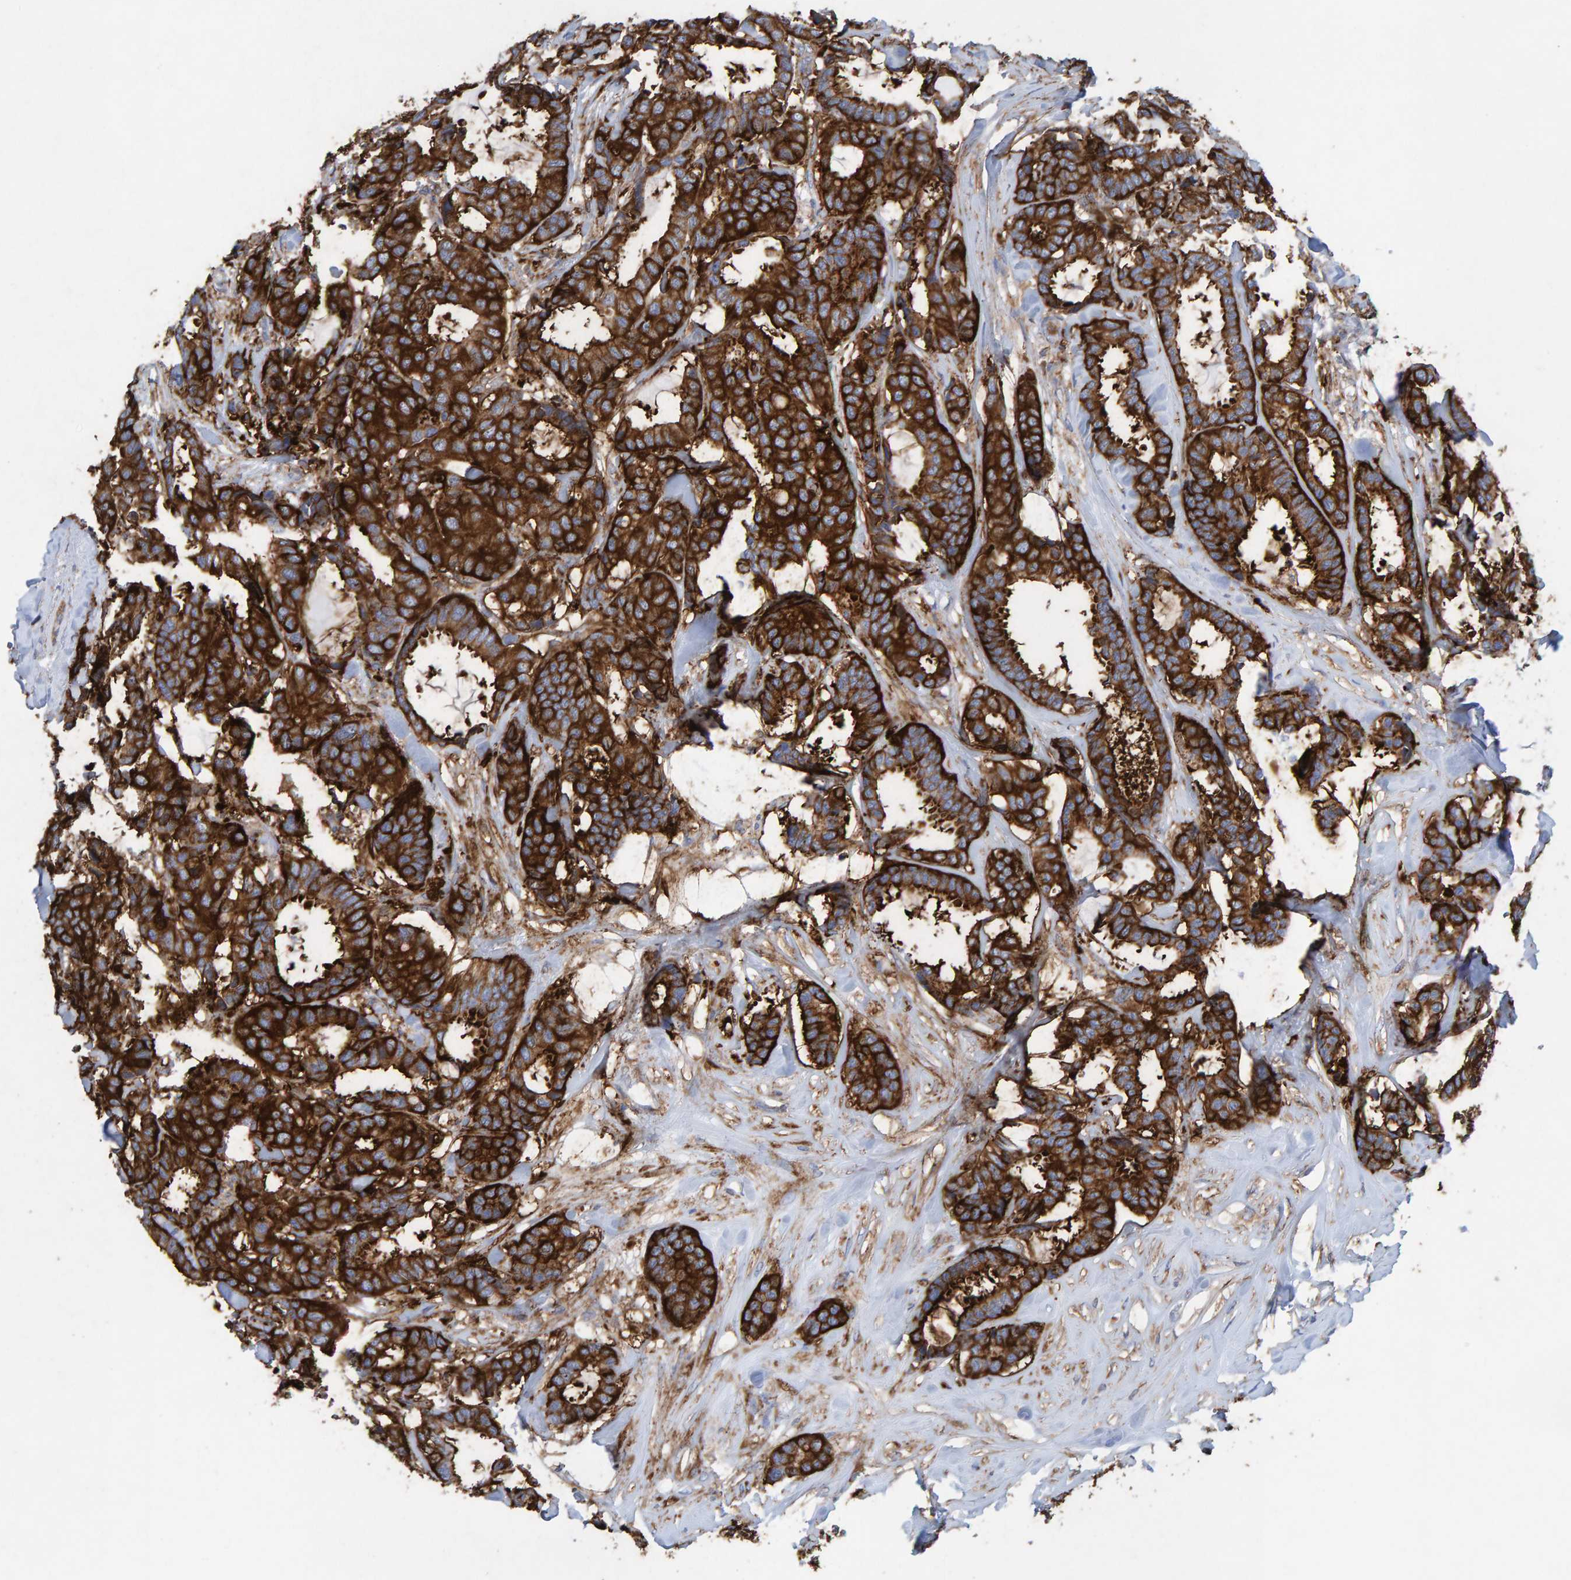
{"staining": {"intensity": "strong", "quantity": ">75%", "location": "cytoplasmic/membranous"}, "tissue": "breast cancer", "cell_type": "Tumor cells", "image_type": "cancer", "snomed": [{"axis": "morphology", "description": "Duct carcinoma"}, {"axis": "topography", "description": "Breast"}], "caption": "Human breast cancer stained with a brown dye demonstrates strong cytoplasmic/membranous positive staining in approximately >75% of tumor cells.", "gene": "MVP", "patient": {"sex": "female", "age": 87}}